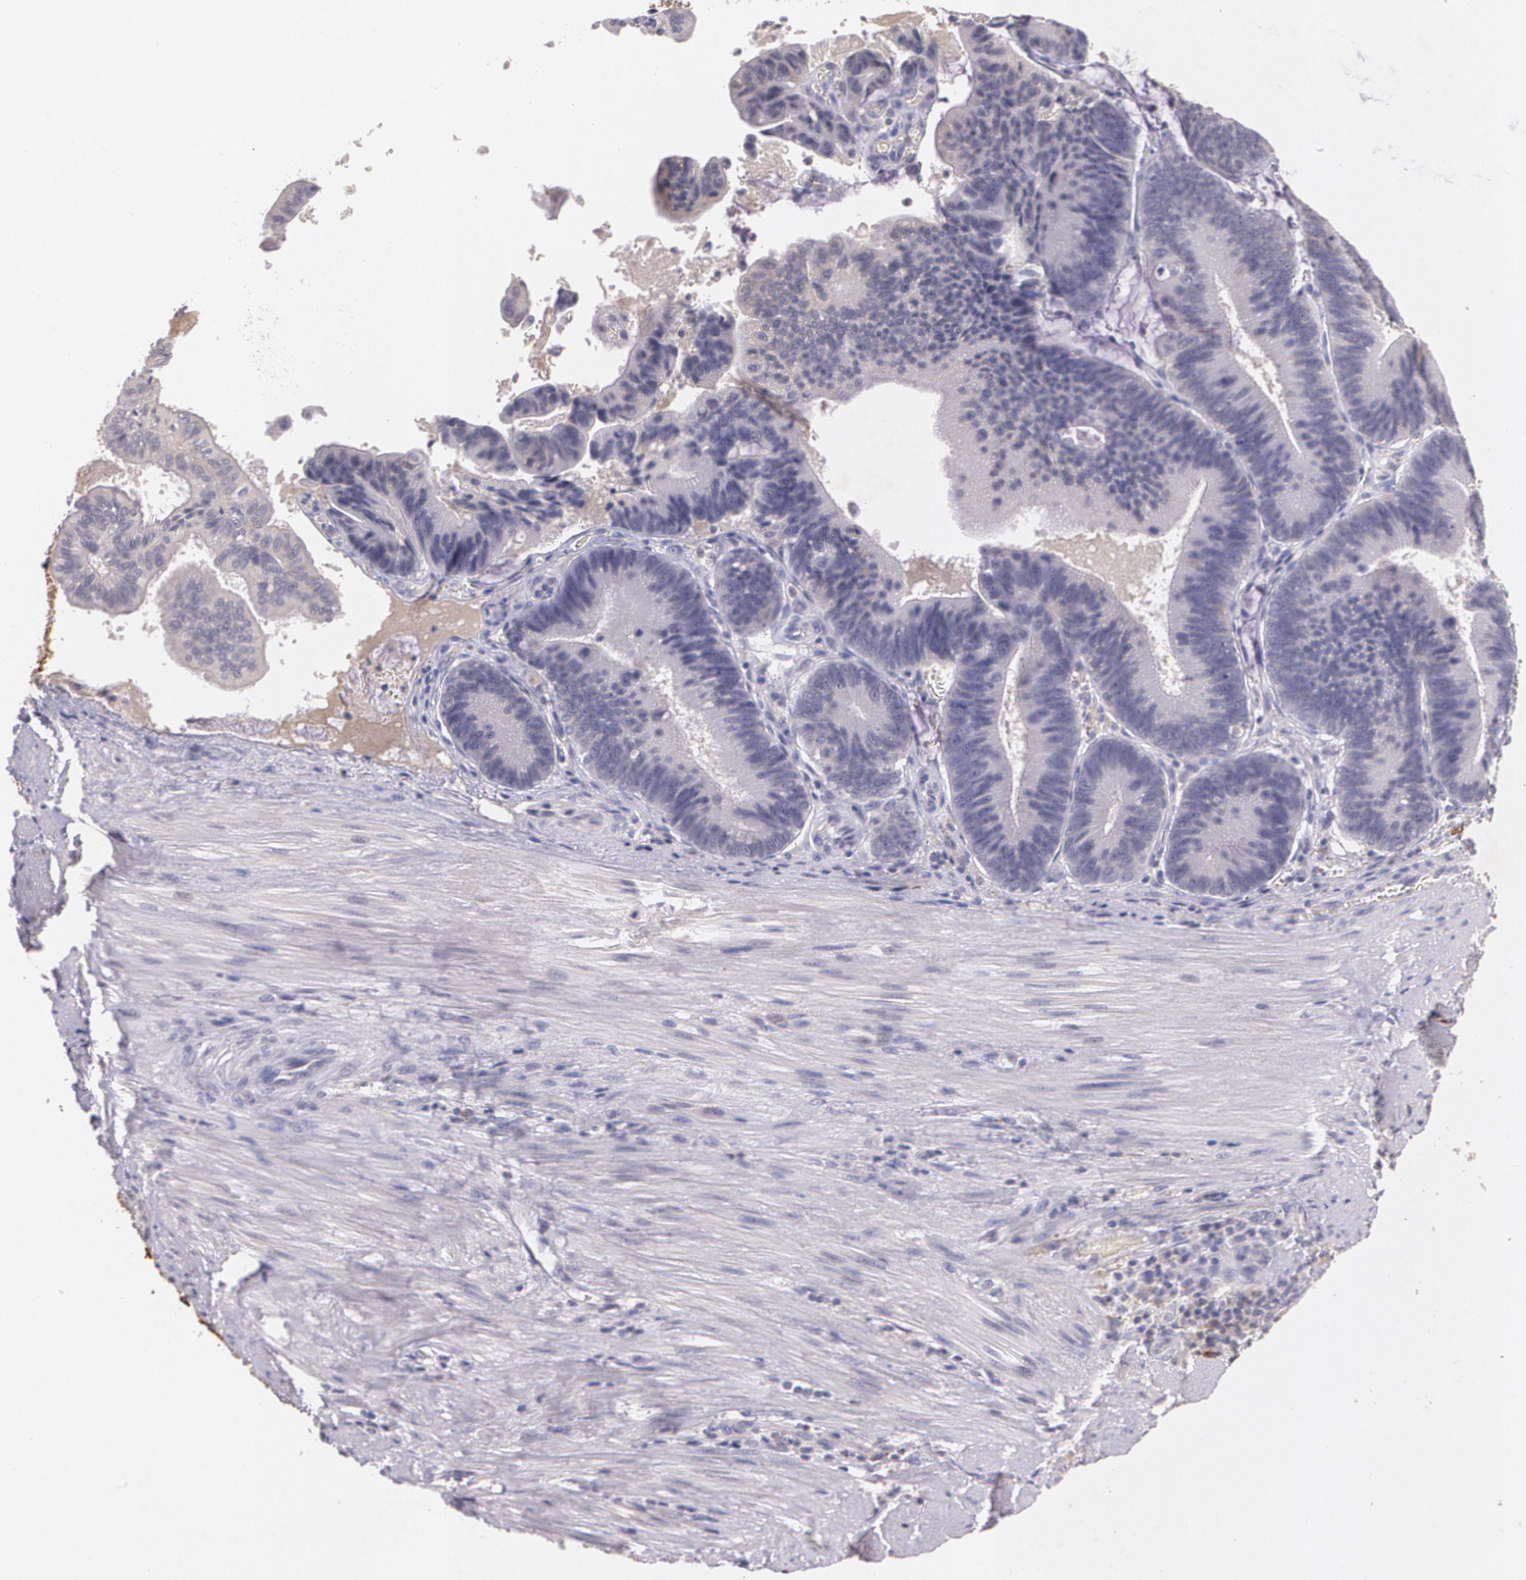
{"staining": {"intensity": "negative", "quantity": "none", "location": "none"}, "tissue": "pancreatic cancer", "cell_type": "Tumor cells", "image_type": "cancer", "snomed": [{"axis": "morphology", "description": "Adenocarcinoma, NOS"}, {"axis": "topography", "description": "Pancreas"}], "caption": "Immunohistochemistry (IHC) image of neoplastic tissue: human pancreatic cancer (adenocarcinoma) stained with DAB (3,3'-diaminobenzidine) demonstrates no significant protein staining in tumor cells.", "gene": "TM4SF1", "patient": {"sex": "male", "age": 82}}